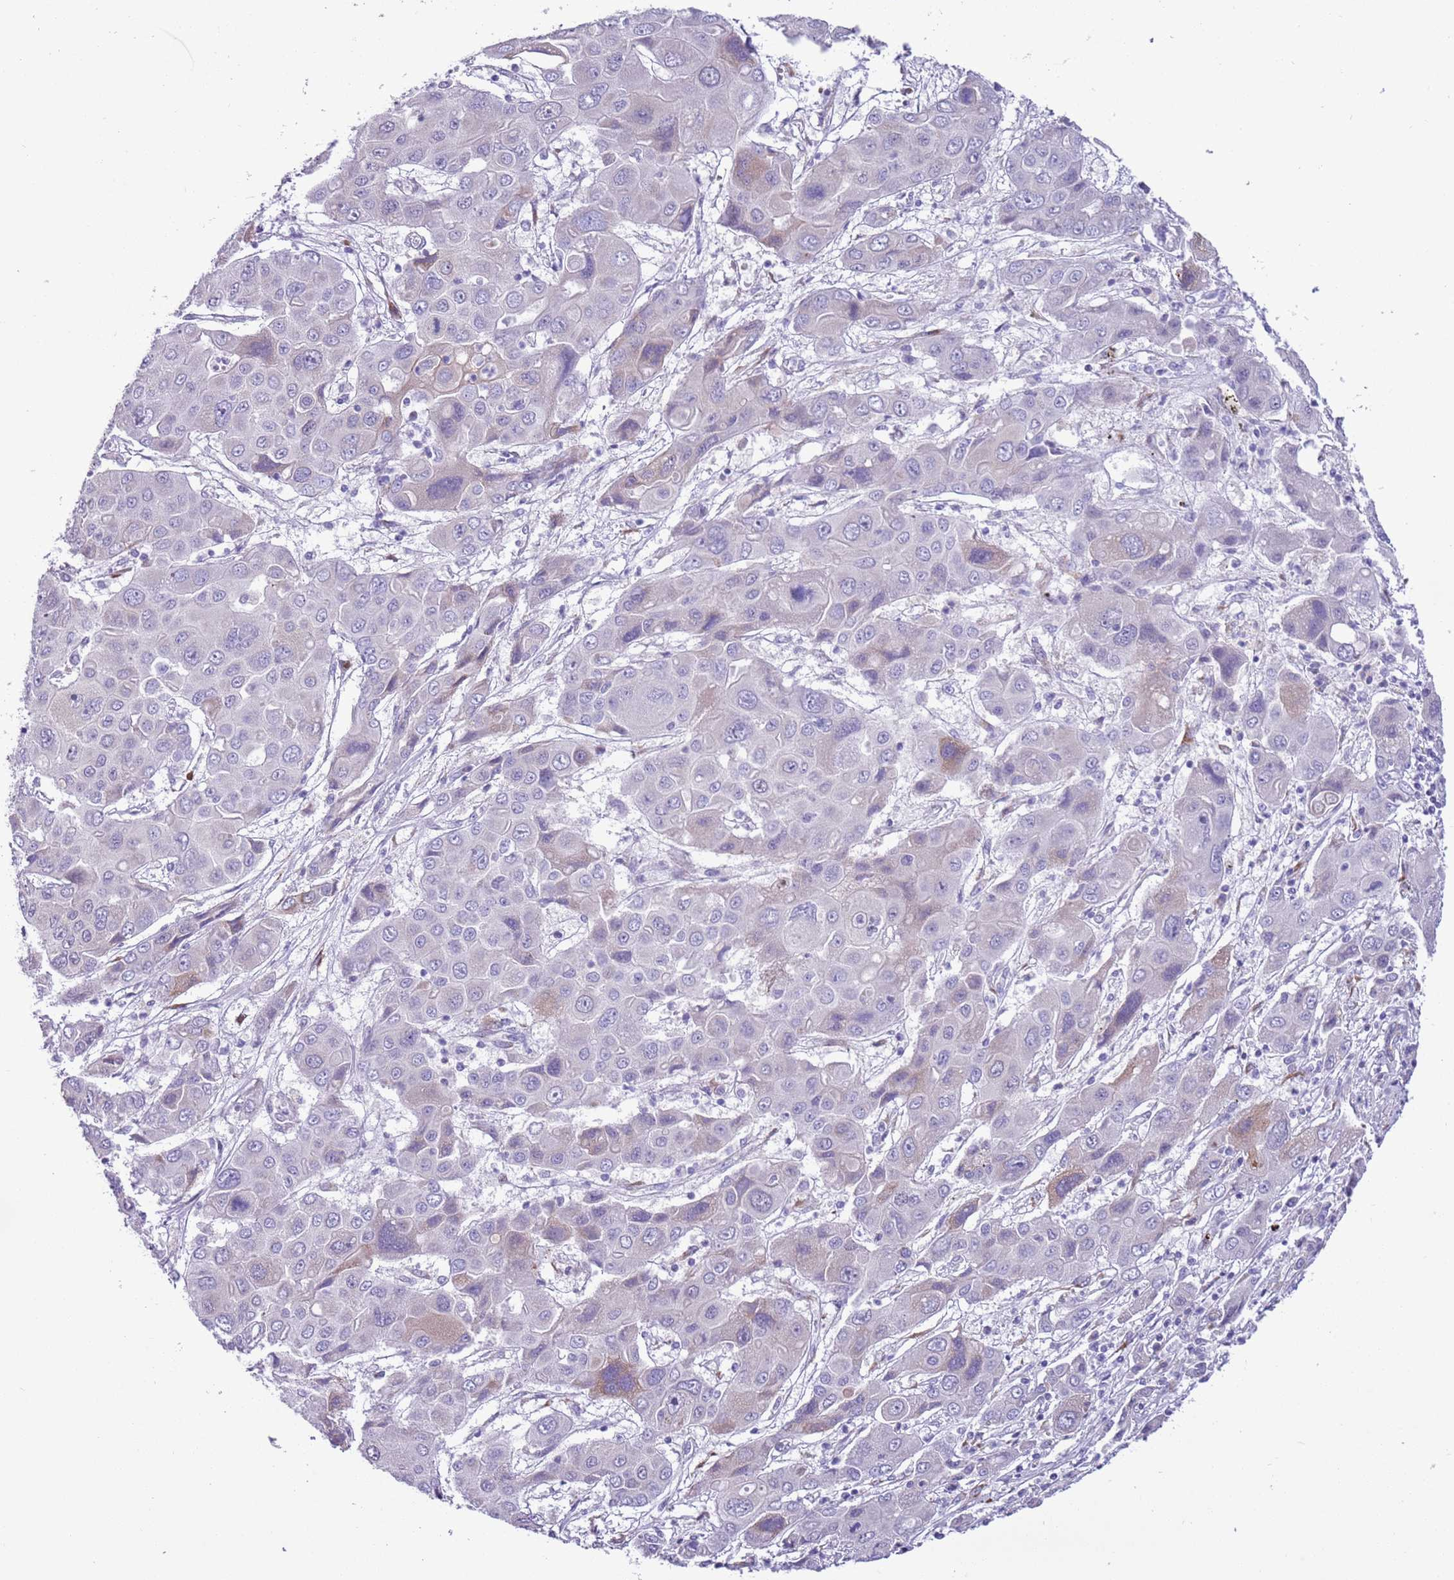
{"staining": {"intensity": "negative", "quantity": "none", "location": "none"}, "tissue": "liver cancer", "cell_type": "Tumor cells", "image_type": "cancer", "snomed": [{"axis": "morphology", "description": "Cholangiocarcinoma"}, {"axis": "topography", "description": "Liver"}], "caption": "A high-resolution micrograph shows immunohistochemistry (IHC) staining of cholangiocarcinoma (liver), which demonstrates no significant staining in tumor cells. The staining is performed using DAB brown chromogen with nuclei counter-stained in using hematoxylin.", "gene": "MRPL32", "patient": {"sex": "male", "age": 67}}